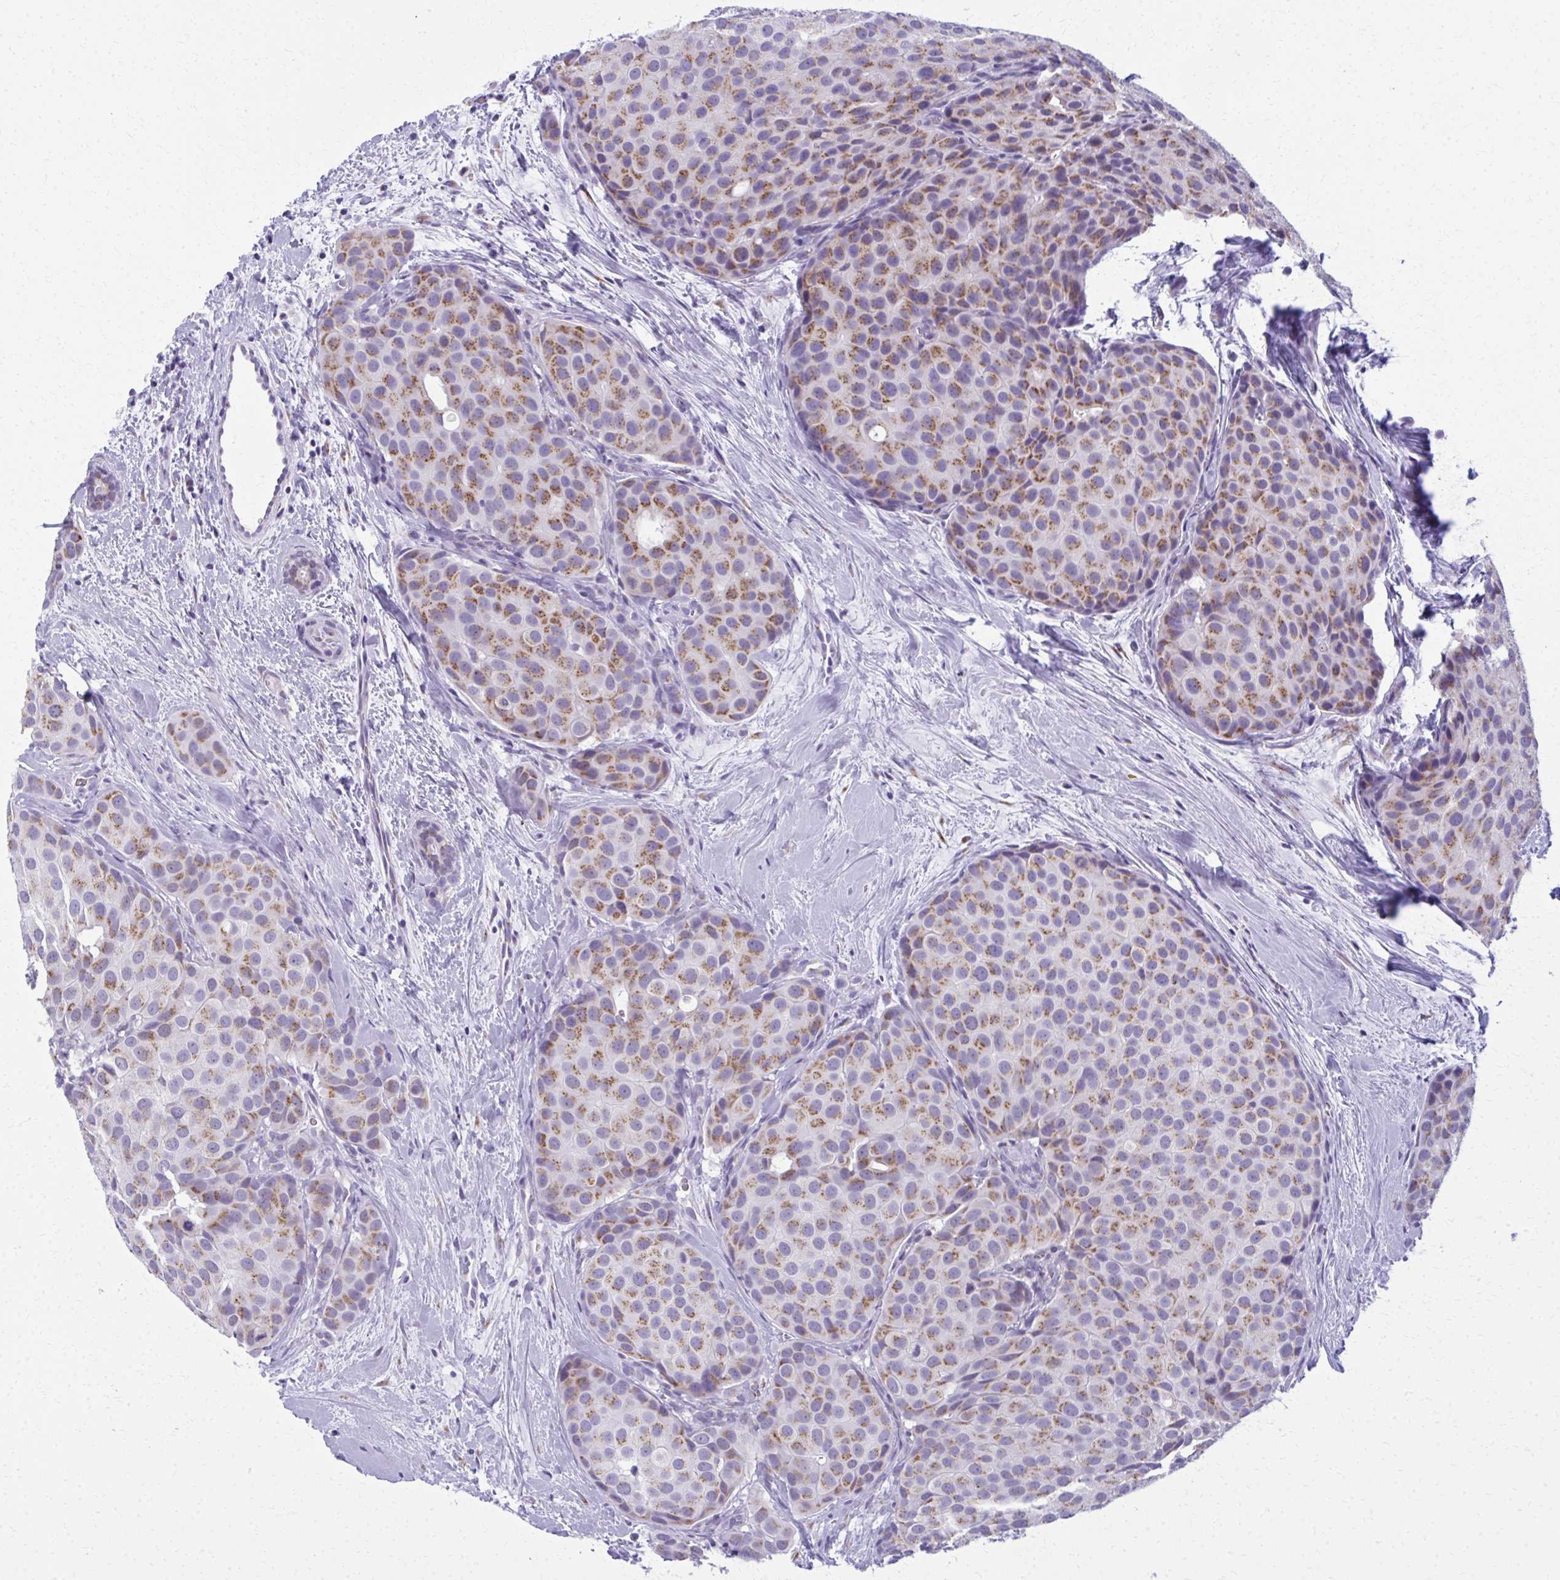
{"staining": {"intensity": "moderate", "quantity": ">75%", "location": "cytoplasmic/membranous"}, "tissue": "breast cancer", "cell_type": "Tumor cells", "image_type": "cancer", "snomed": [{"axis": "morphology", "description": "Duct carcinoma"}, {"axis": "topography", "description": "Breast"}], "caption": "DAB immunohistochemical staining of human breast cancer exhibits moderate cytoplasmic/membranous protein expression in about >75% of tumor cells.", "gene": "SCLY", "patient": {"sex": "female", "age": 70}}